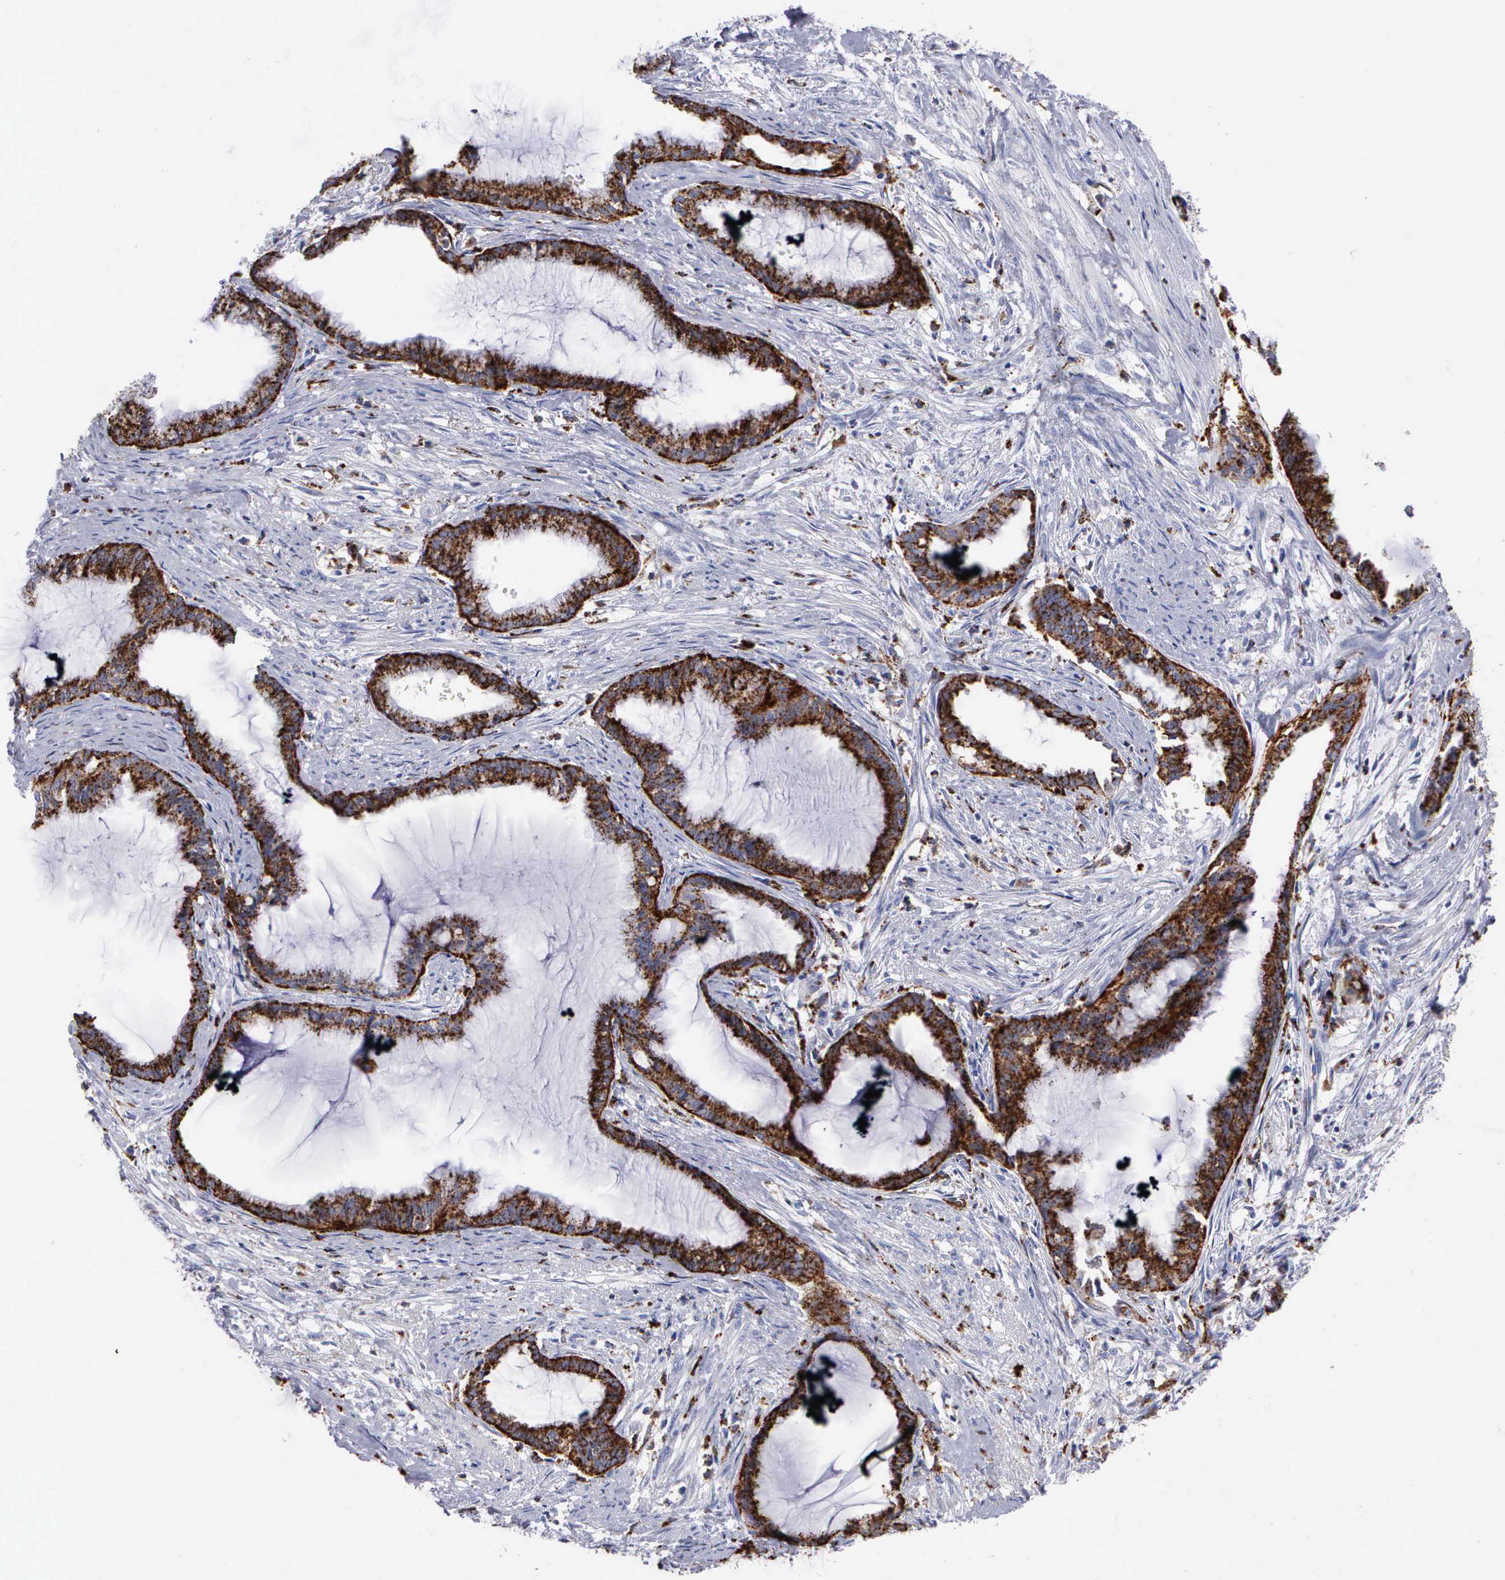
{"staining": {"intensity": "strong", "quantity": ">75%", "location": "cytoplasmic/membranous"}, "tissue": "endometrial cancer", "cell_type": "Tumor cells", "image_type": "cancer", "snomed": [{"axis": "morphology", "description": "Adenocarcinoma, NOS"}, {"axis": "topography", "description": "Endometrium"}], "caption": "Protein expression analysis of adenocarcinoma (endometrial) shows strong cytoplasmic/membranous staining in approximately >75% of tumor cells.", "gene": "CTSH", "patient": {"sex": "female", "age": 86}}